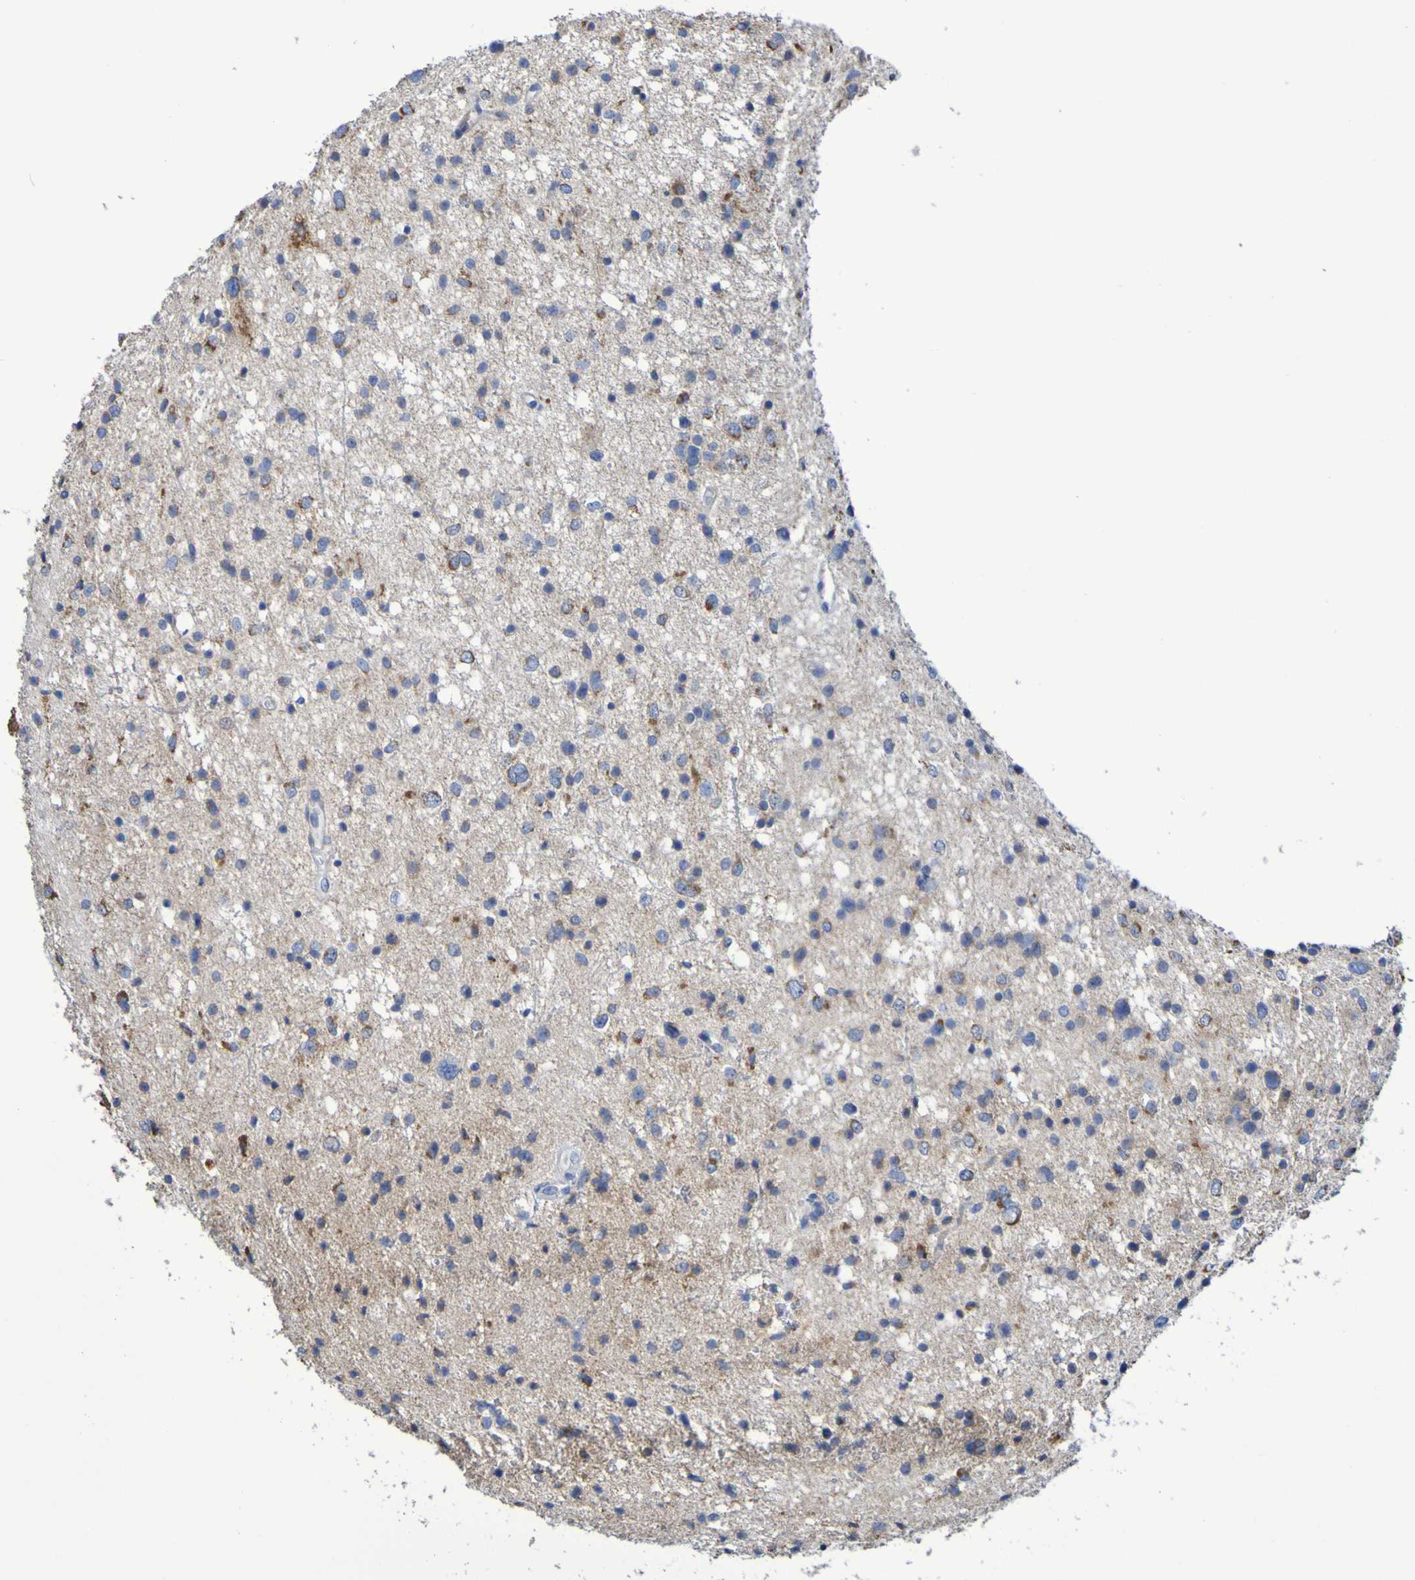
{"staining": {"intensity": "moderate", "quantity": "<25%", "location": "cytoplasmic/membranous"}, "tissue": "glioma", "cell_type": "Tumor cells", "image_type": "cancer", "snomed": [{"axis": "morphology", "description": "Glioma, malignant, Low grade"}, {"axis": "topography", "description": "Brain"}], "caption": "High-power microscopy captured an immunohistochemistry (IHC) photomicrograph of glioma, revealing moderate cytoplasmic/membranous staining in about <25% of tumor cells. The staining is performed using DAB brown chromogen to label protein expression. The nuclei are counter-stained blue using hematoxylin.", "gene": "CNTN2", "patient": {"sex": "female", "age": 37}}